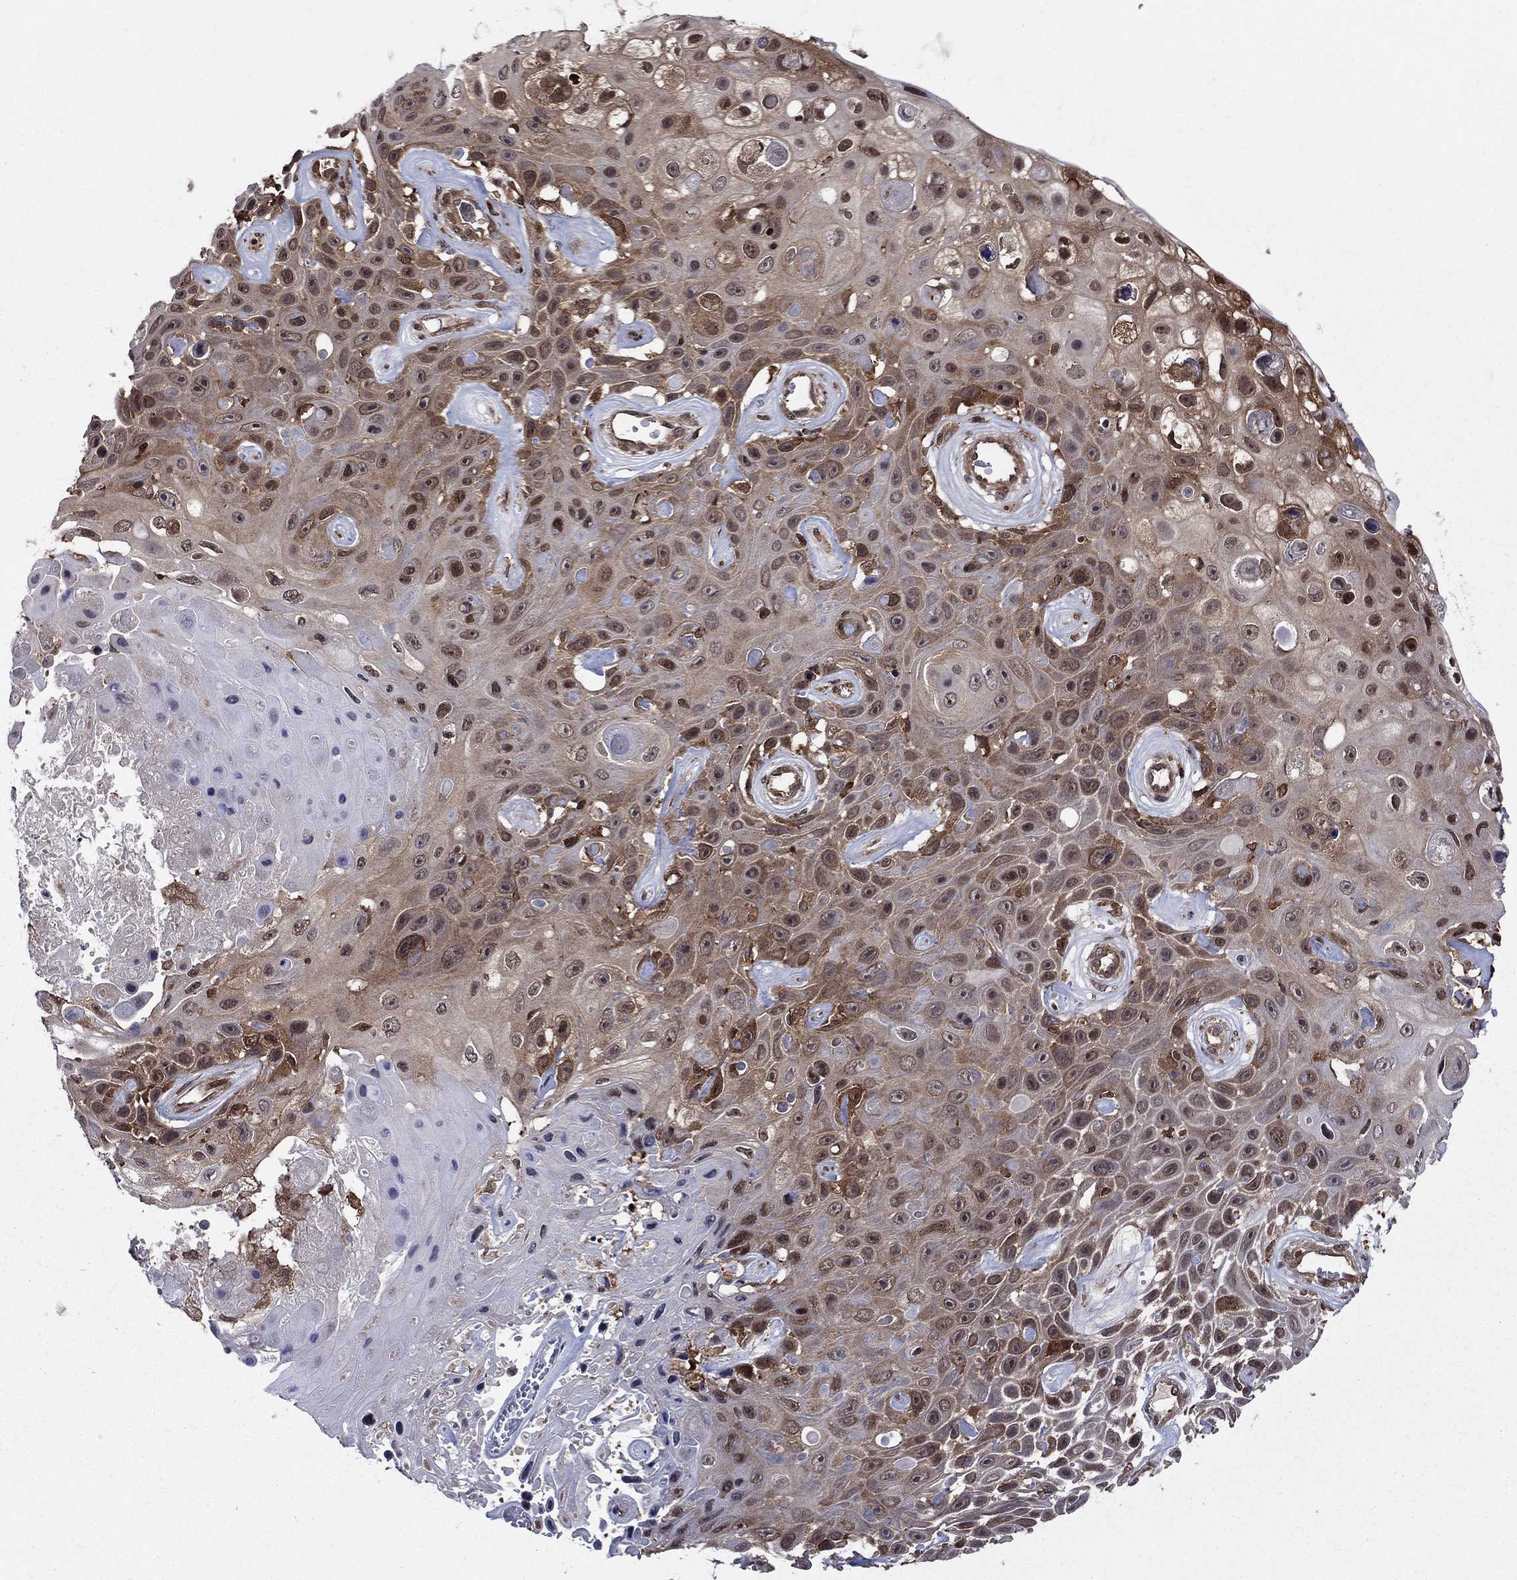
{"staining": {"intensity": "strong", "quantity": "<25%", "location": "cytoplasmic/membranous"}, "tissue": "skin cancer", "cell_type": "Tumor cells", "image_type": "cancer", "snomed": [{"axis": "morphology", "description": "Squamous cell carcinoma, NOS"}, {"axis": "topography", "description": "Skin"}], "caption": "Immunohistochemistry histopathology image of squamous cell carcinoma (skin) stained for a protein (brown), which reveals medium levels of strong cytoplasmic/membranous expression in approximately <25% of tumor cells.", "gene": "CACYBP", "patient": {"sex": "male", "age": 82}}